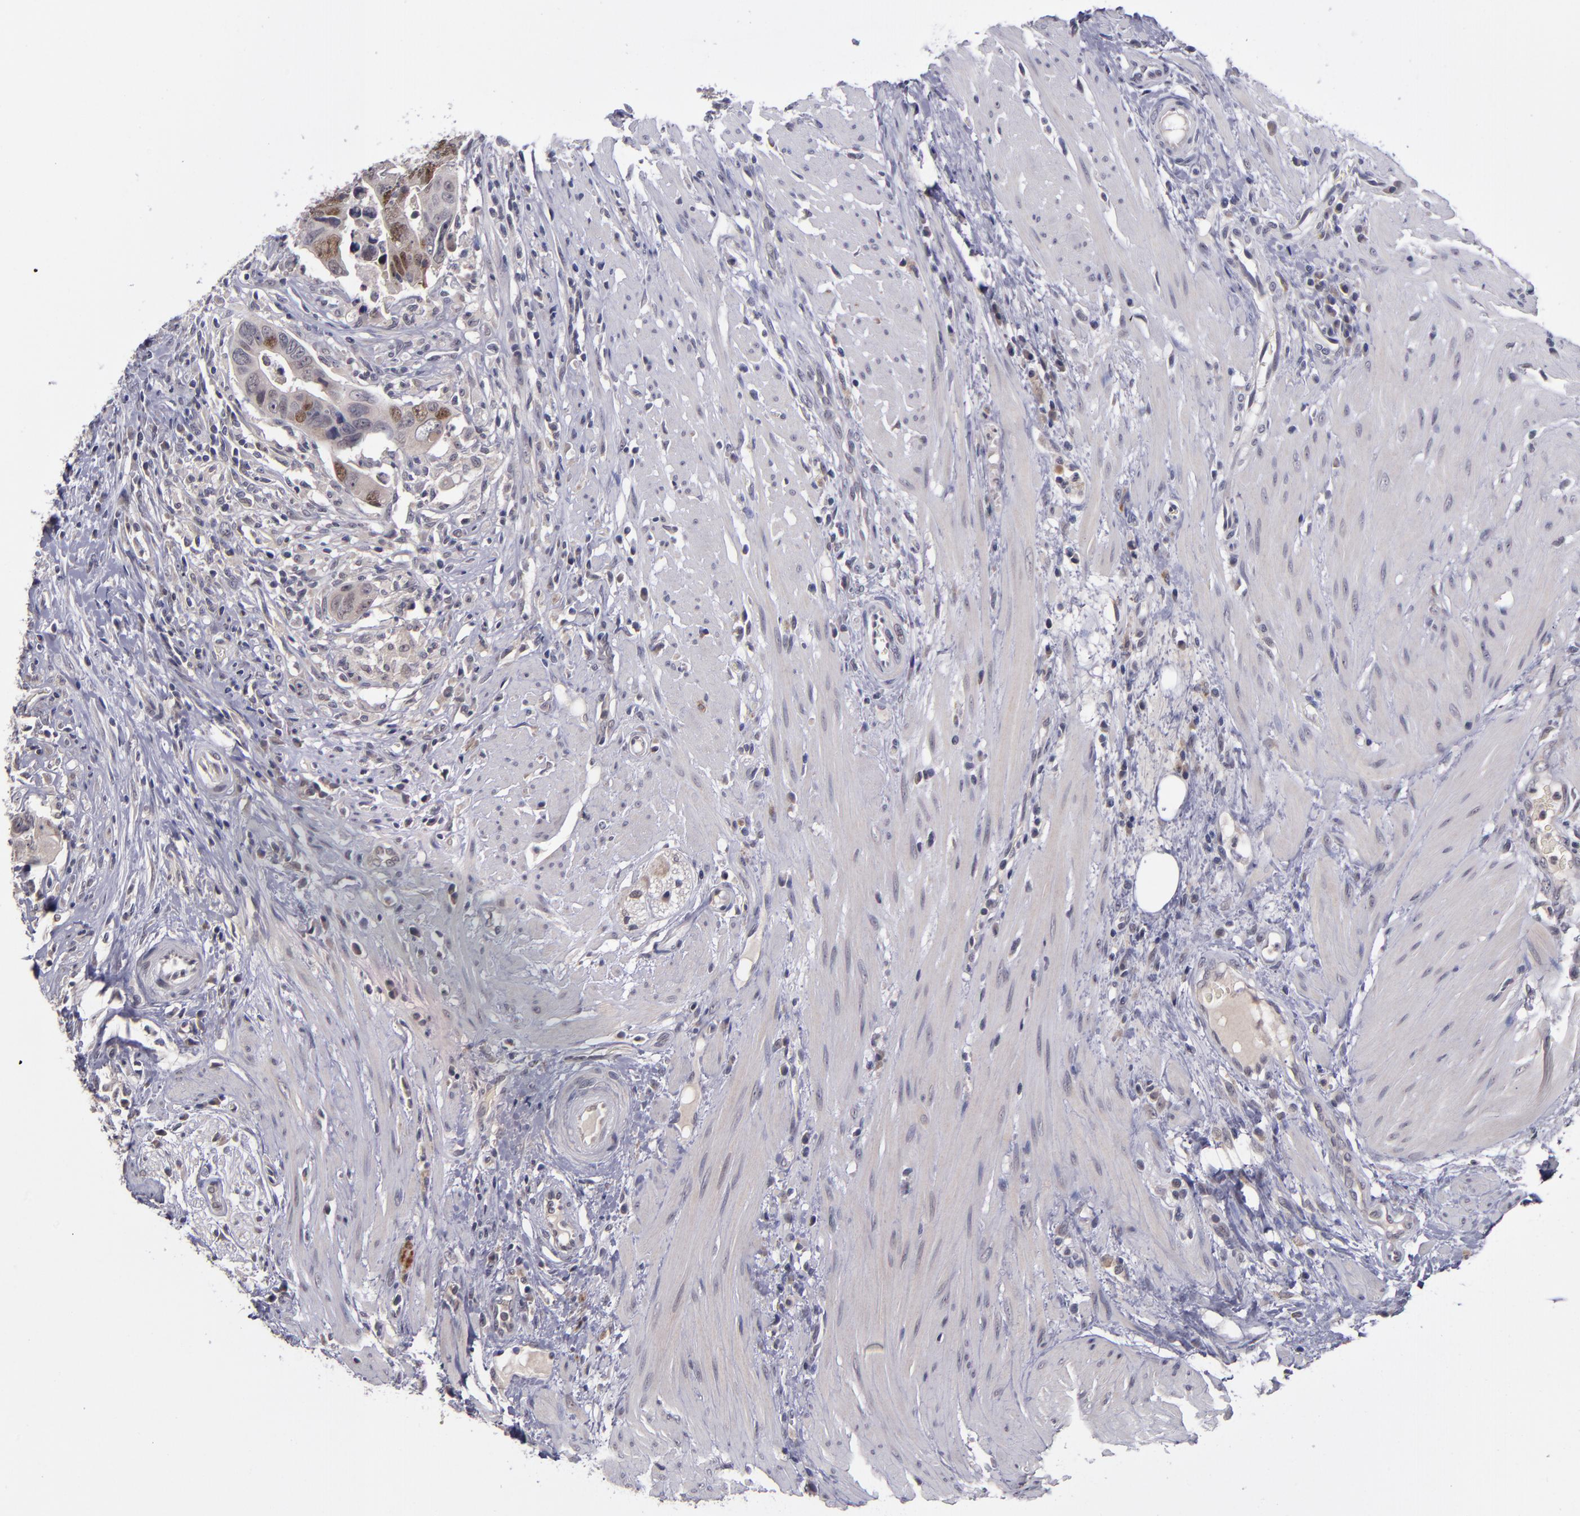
{"staining": {"intensity": "strong", "quantity": "<25%", "location": "nuclear"}, "tissue": "colorectal cancer", "cell_type": "Tumor cells", "image_type": "cancer", "snomed": [{"axis": "morphology", "description": "Adenocarcinoma, NOS"}, {"axis": "topography", "description": "Rectum"}], "caption": "Tumor cells display strong nuclear staining in about <25% of cells in colorectal cancer (adenocarcinoma).", "gene": "CDC7", "patient": {"sex": "male", "age": 53}}